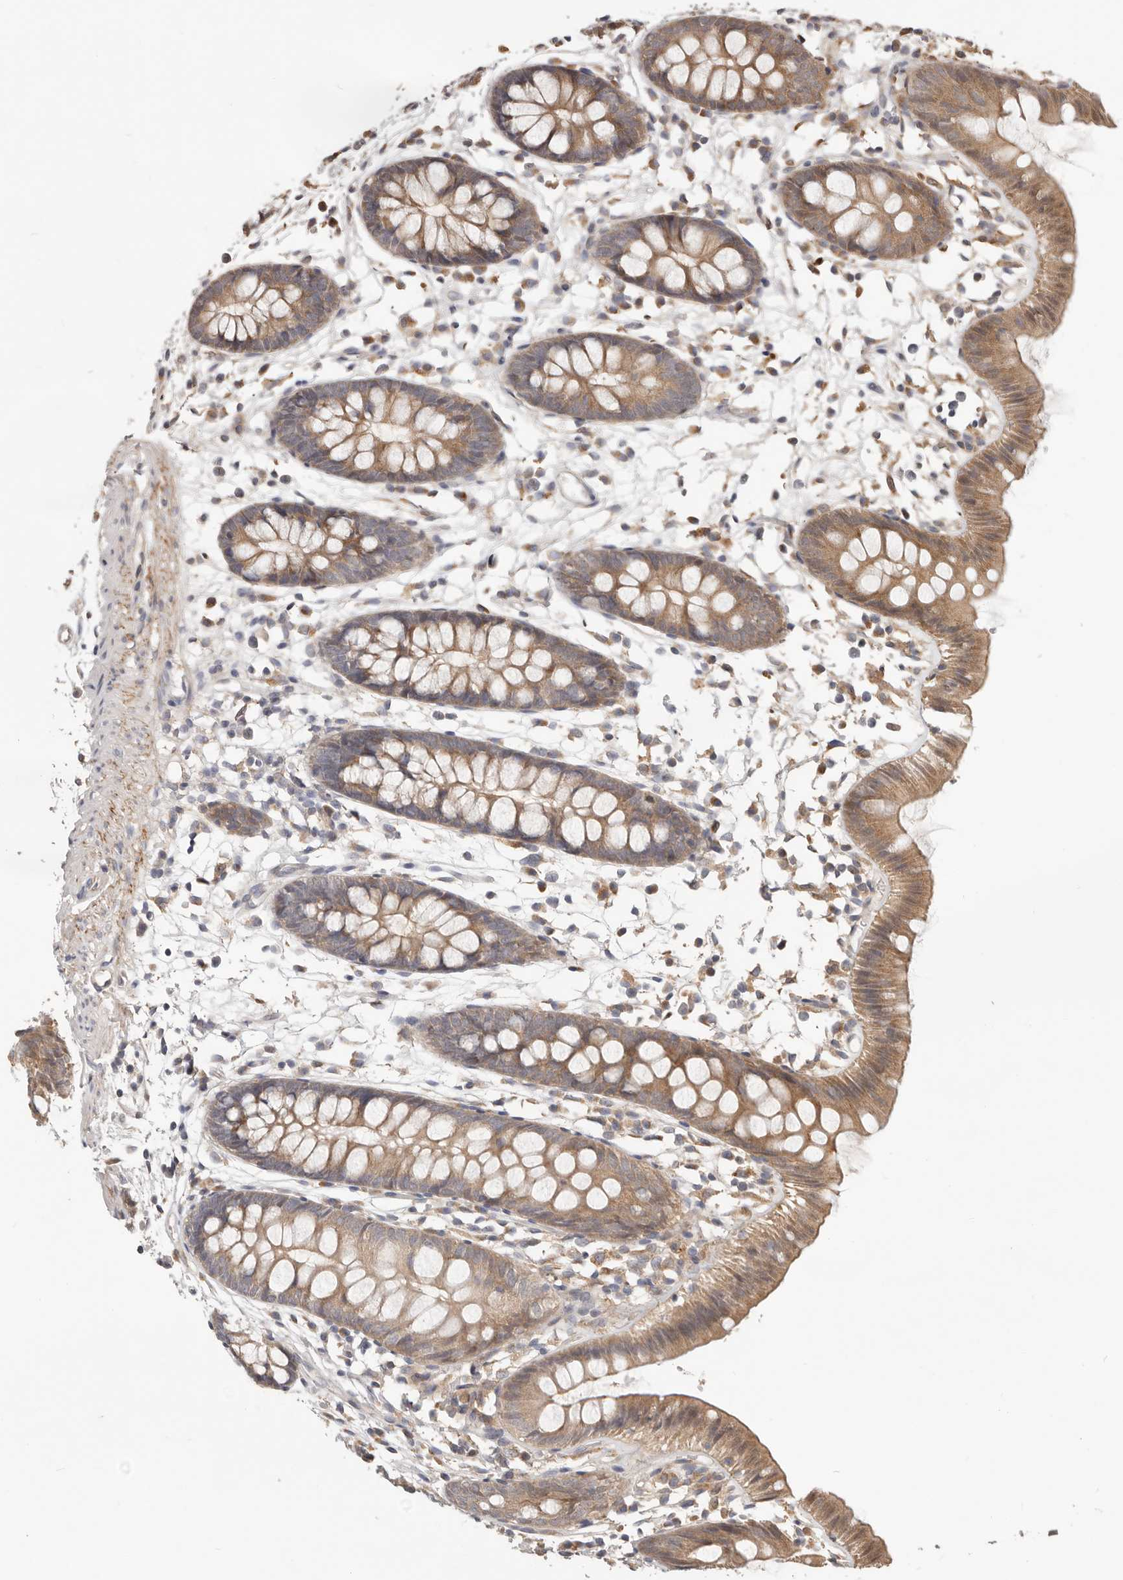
{"staining": {"intensity": "moderate", "quantity": ">75%", "location": "cytoplasmic/membranous"}, "tissue": "colon", "cell_type": "Endothelial cells", "image_type": "normal", "snomed": [{"axis": "morphology", "description": "Normal tissue, NOS"}, {"axis": "topography", "description": "Colon"}], "caption": "Protein analysis of benign colon reveals moderate cytoplasmic/membranous expression in approximately >75% of endothelial cells.", "gene": "LRP6", "patient": {"sex": "male", "age": 56}}